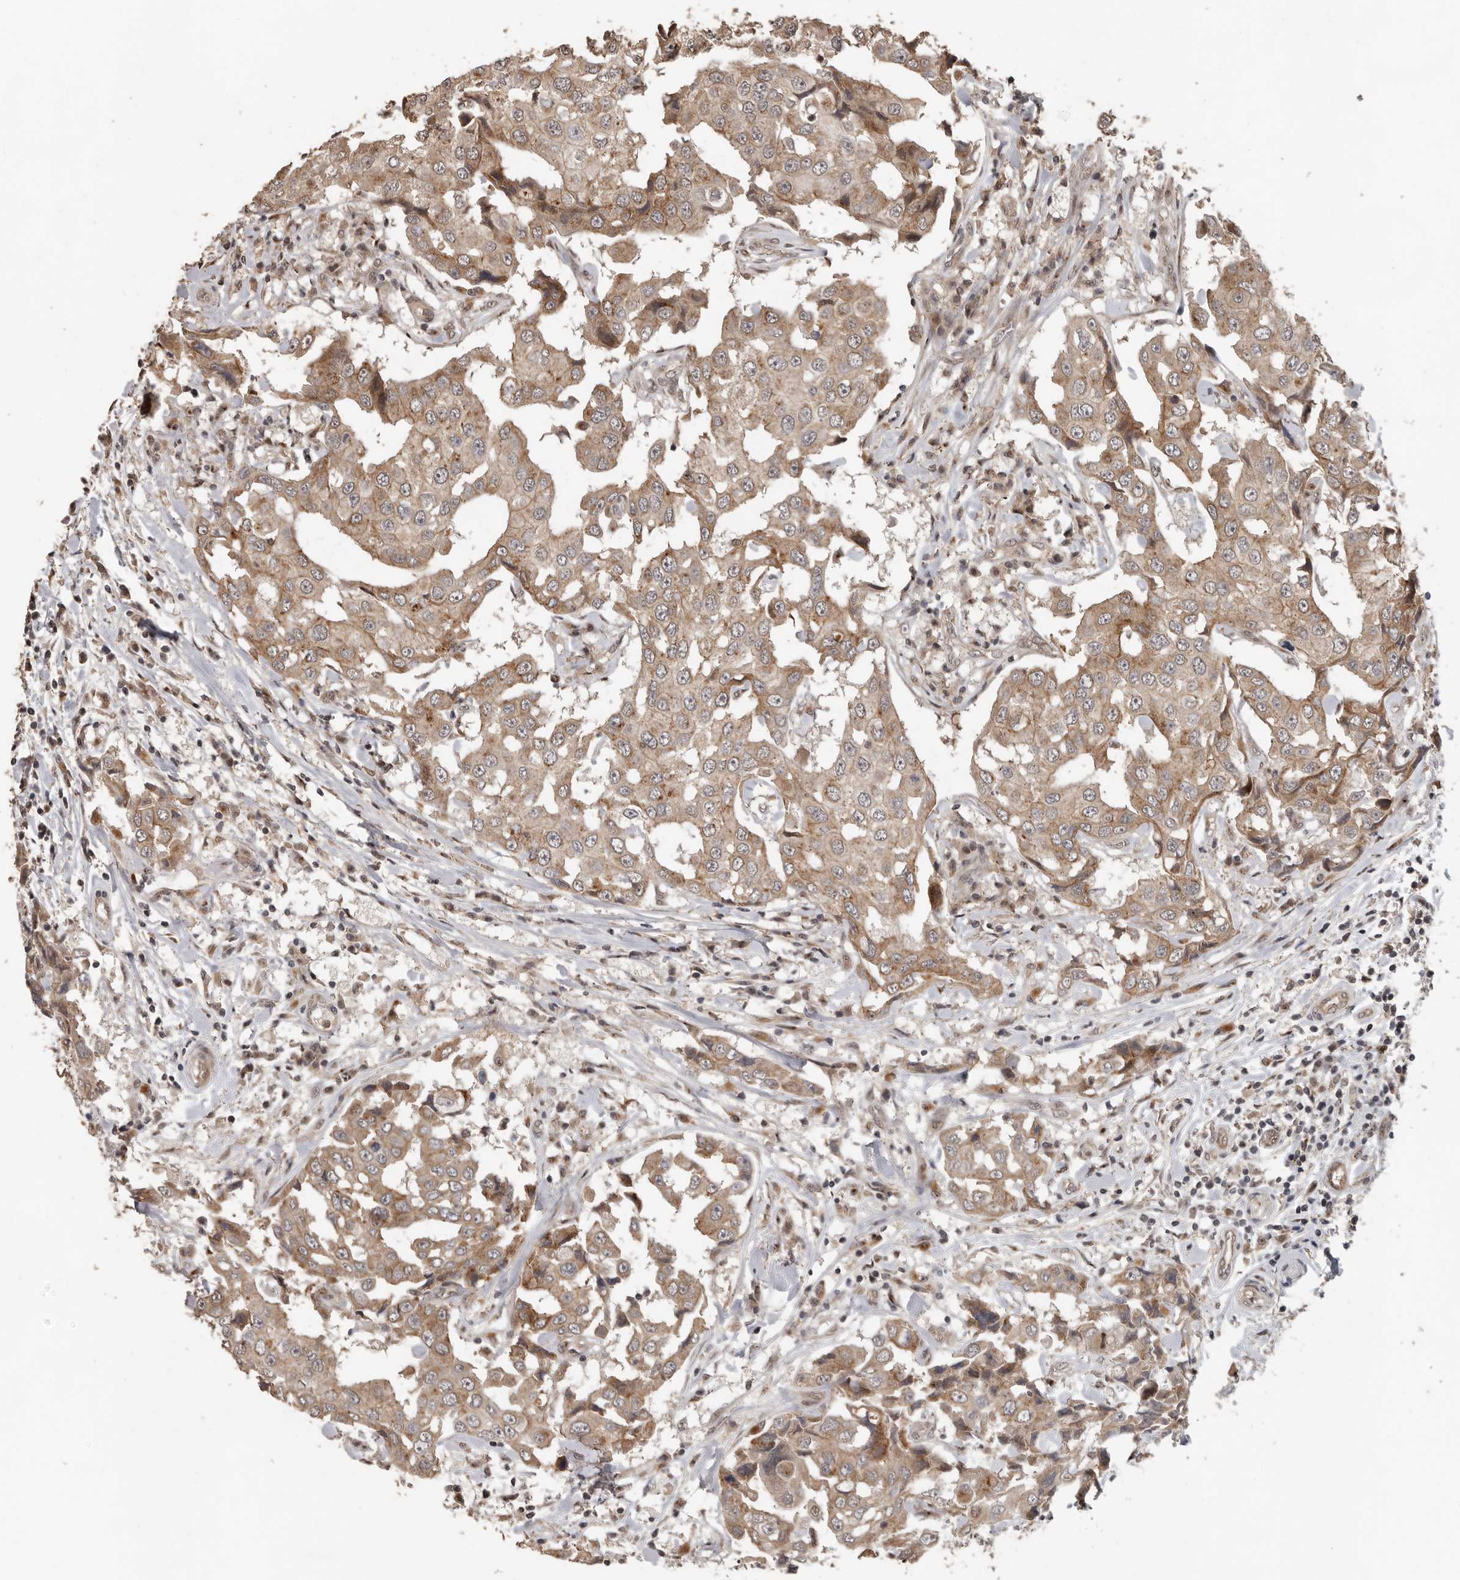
{"staining": {"intensity": "moderate", "quantity": ">75%", "location": "cytoplasmic/membranous"}, "tissue": "breast cancer", "cell_type": "Tumor cells", "image_type": "cancer", "snomed": [{"axis": "morphology", "description": "Duct carcinoma"}, {"axis": "topography", "description": "Breast"}], "caption": "DAB (3,3'-diaminobenzidine) immunohistochemical staining of human breast cancer demonstrates moderate cytoplasmic/membranous protein staining in about >75% of tumor cells.", "gene": "CEP350", "patient": {"sex": "female", "age": 27}}